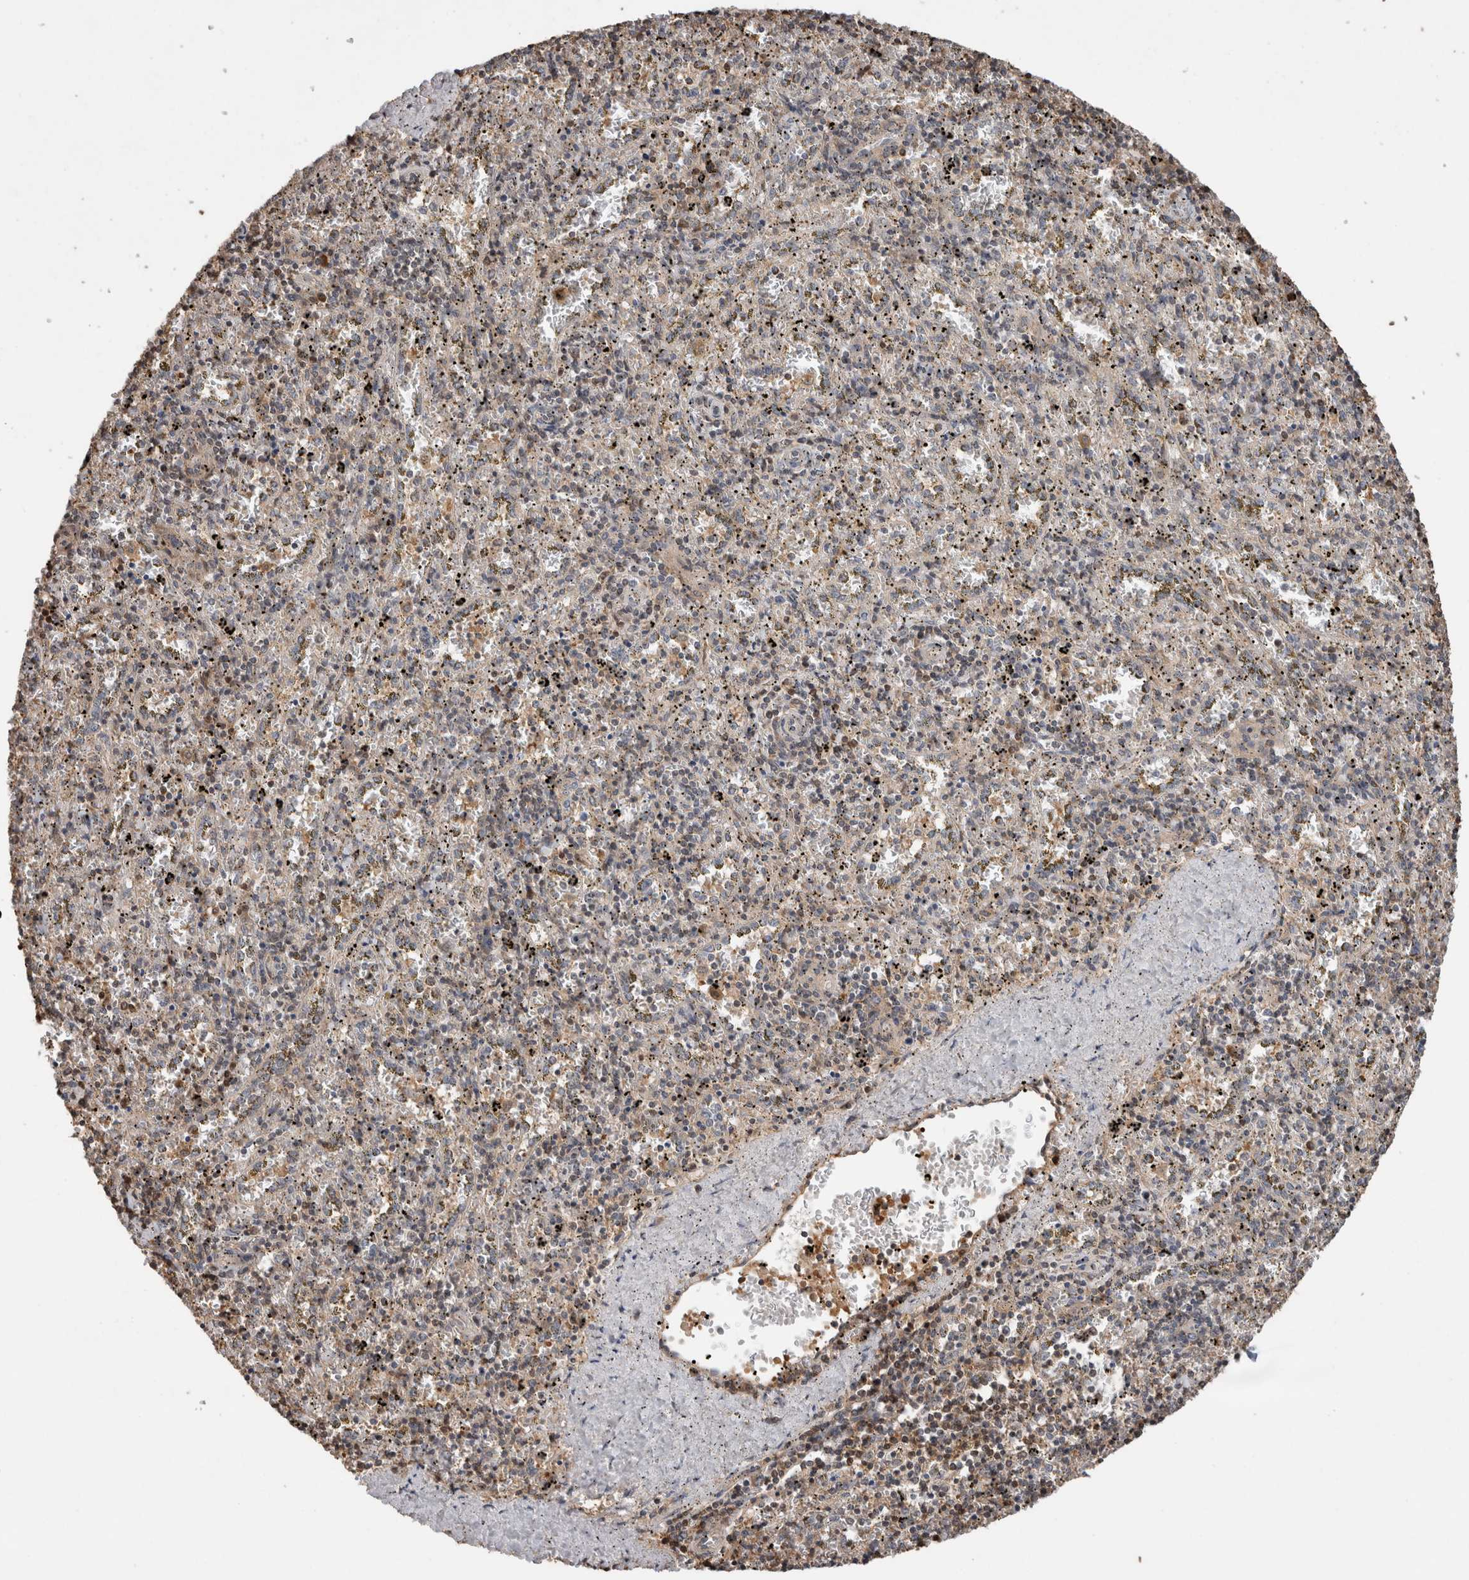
{"staining": {"intensity": "weak", "quantity": "<25%", "location": "cytoplasmic/membranous"}, "tissue": "spleen", "cell_type": "Cells in red pulp", "image_type": "normal", "snomed": [{"axis": "morphology", "description": "Normal tissue, NOS"}, {"axis": "topography", "description": "Spleen"}], "caption": "Cells in red pulp are negative for protein expression in benign human spleen. (DAB (3,3'-diaminobenzidine) immunohistochemistry (IHC), high magnification).", "gene": "TRIM5", "patient": {"sex": "male", "age": 11}}